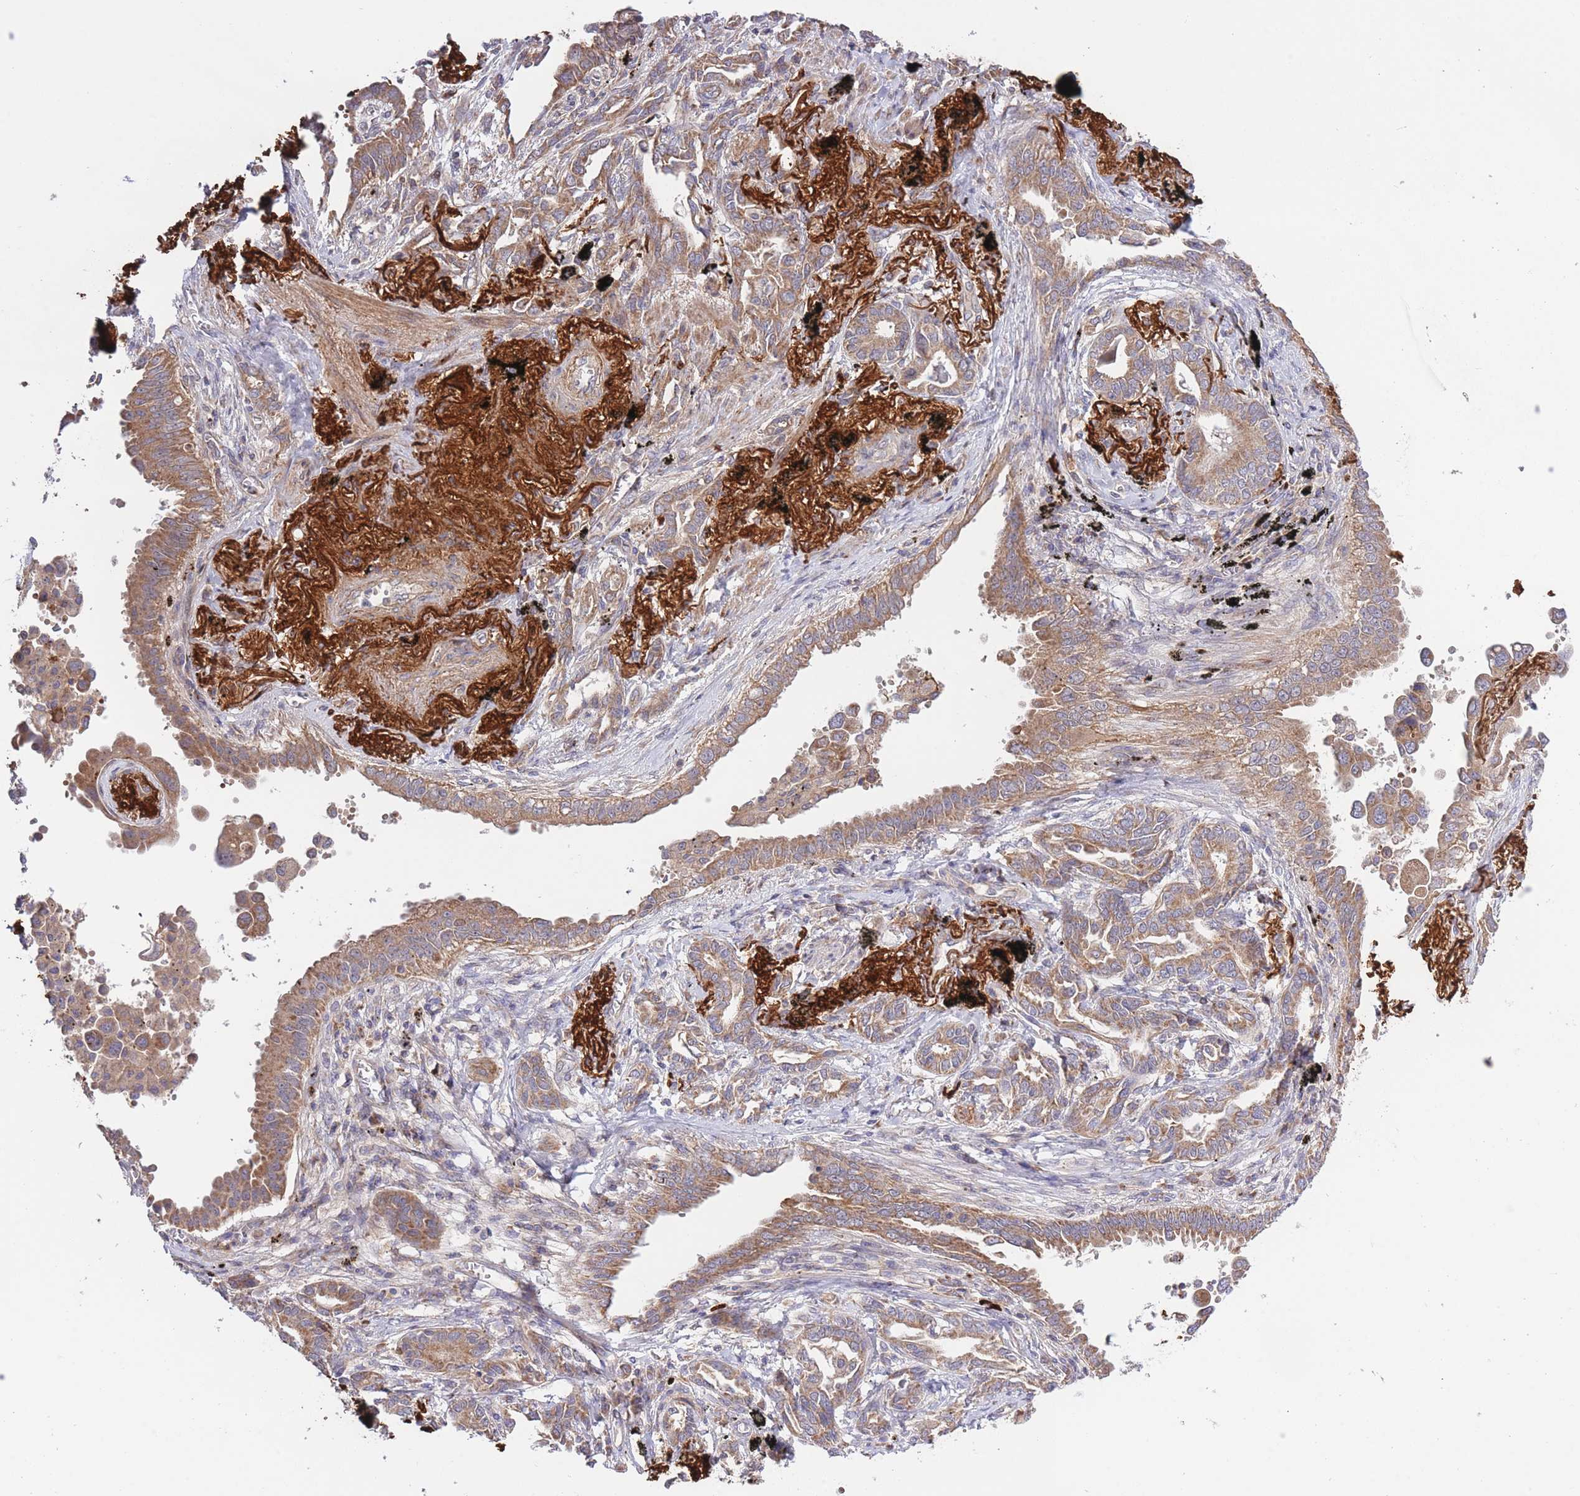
{"staining": {"intensity": "moderate", "quantity": ">75%", "location": "cytoplasmic/membranous"}, "tissue": "lung cancer", "cell_type": "Tumor cells", "image_type": "cancer", "snomed": [{"axis": "morphology", "description": "Adenocarcinoma, NOS"}, {"axis": "topography", "description": "Lung"}], "caption": "Lung adenocarcinoma tissue shows moderate cytoplasmic/membranous positivity in approximately >75% of tumor cells The staining was performed using DAB (3,3'-diaminobenzidine) to visualize the protein expression in brown, while the nuclei were stained in blue with hematoxylin (Magnification: 20x).", "gene": "ATP13A2", "patient": {"sex": "male", "age": 67}}